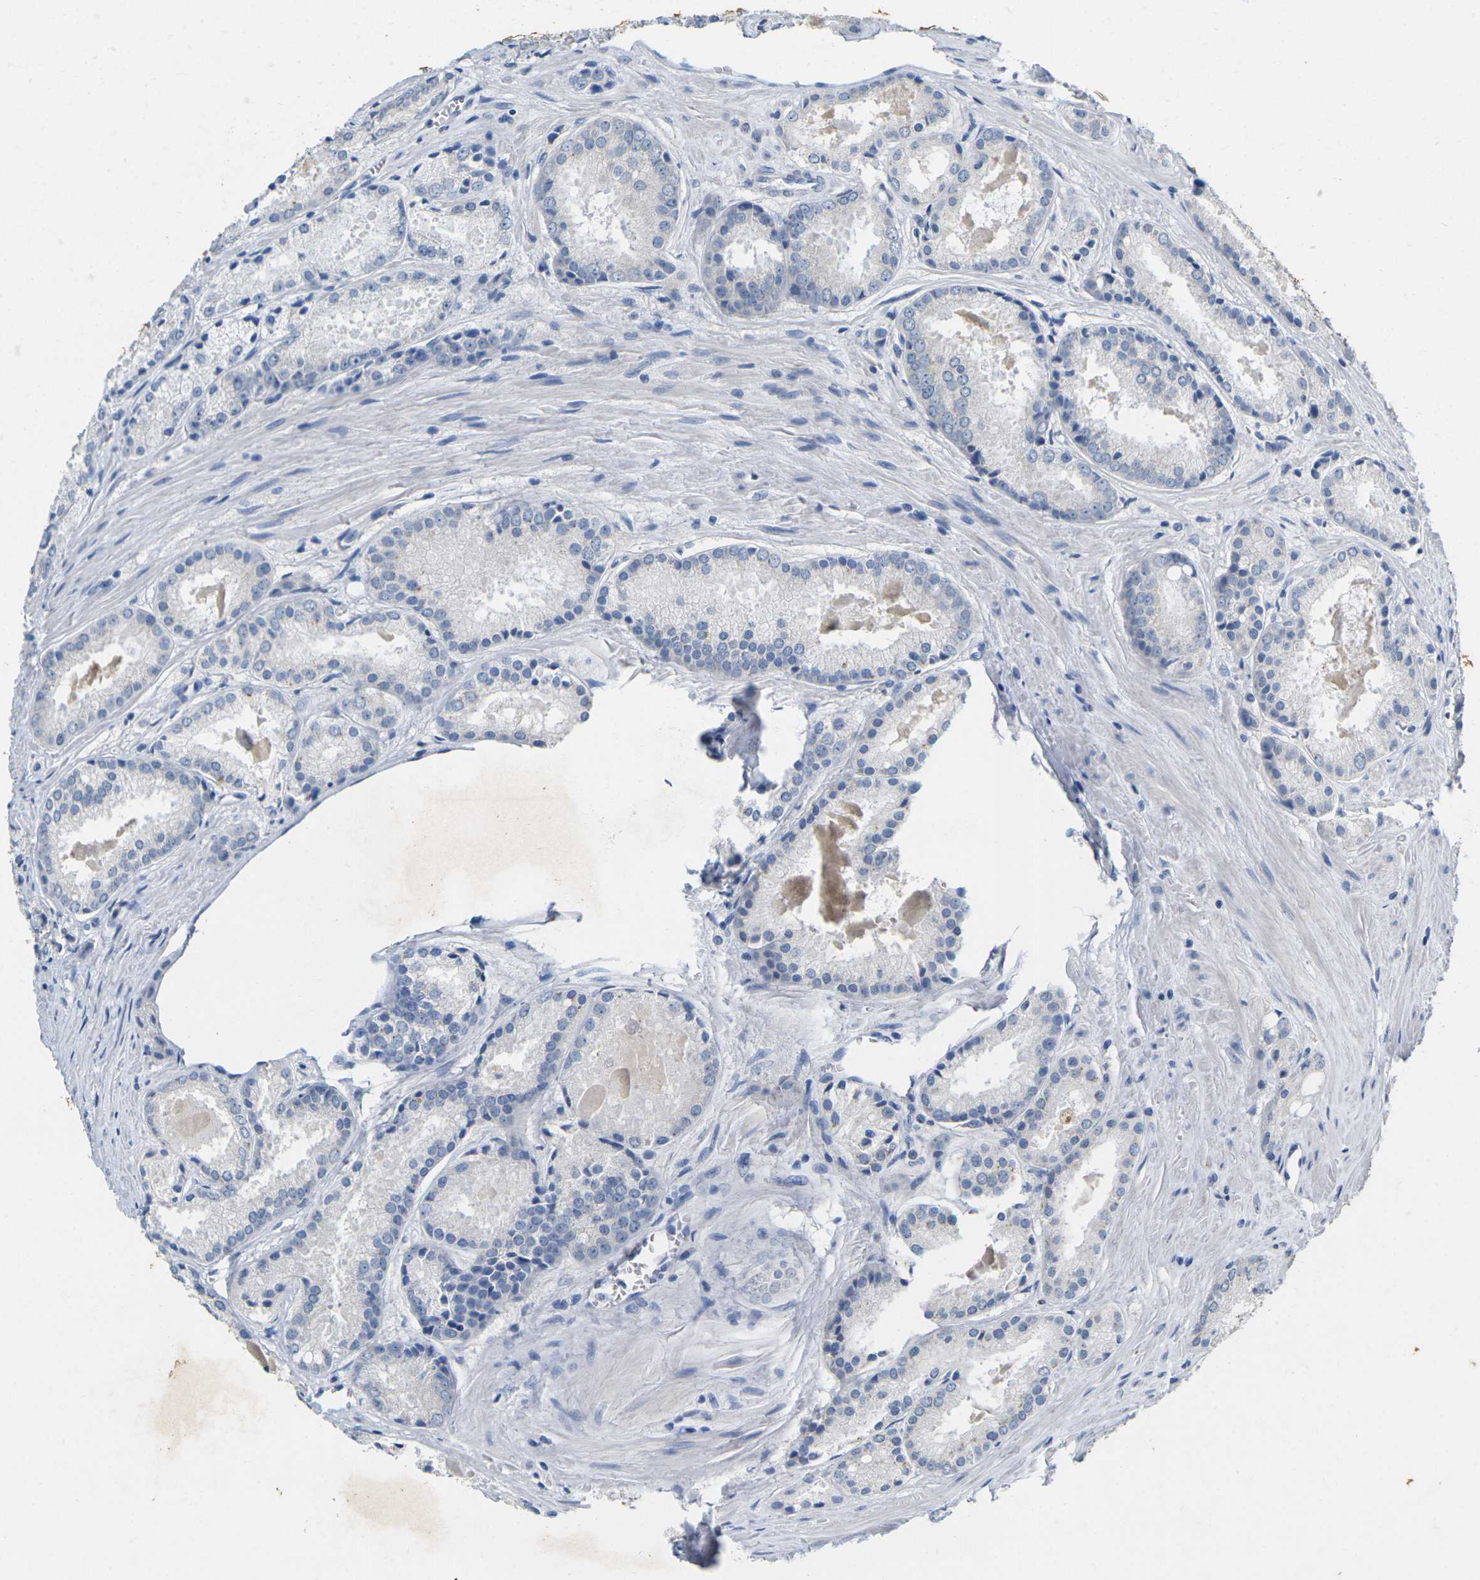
{"staining": {"intensity": "negative", "quantity": "none", "location": "none"}, "tissue": "prostate cancer", "cell_type": "Tumor cells", "image_type": "cancer", "snomed": [{"axis": "morphology", "description": "Adenocarcinoma, Low grade"}, {"axis": "topography", "description": "Prostate"}], "caption": "Immunohistochemistry photomicrograph of adenocarcinoma (low-grade) (prostate) stained for a protein (brown), which exhibits no staining in tumor cells.", "gene": "NOCT", "patient": {"sex": "male", "age": 64}}